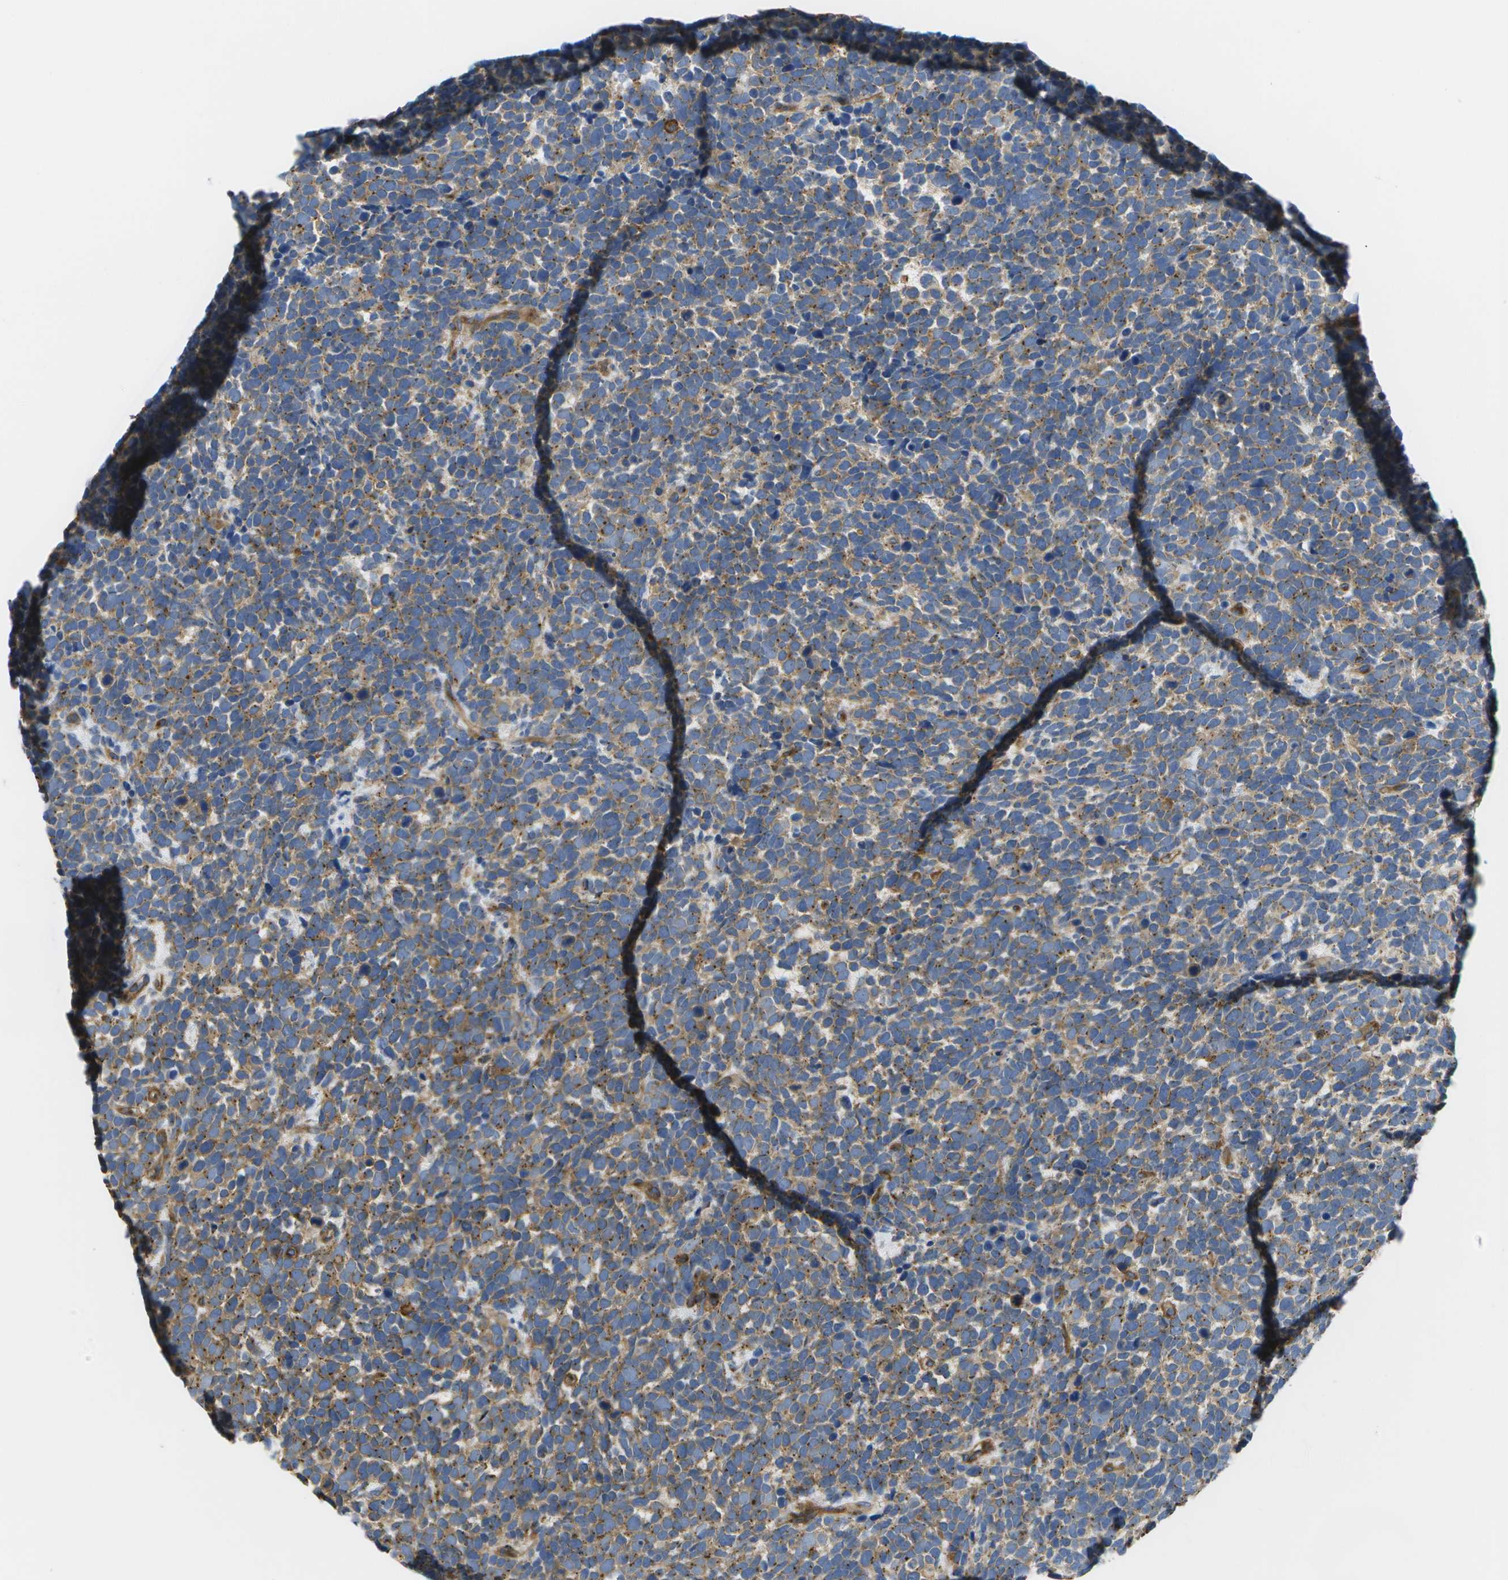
{"staining": {"intensity": "moderate", "quantity": ">75%", "location": "cytoplasmic/membranous"}, "tissue": "urothelial cancer", "cell_type": "Tumor cells", "image_type": "cancer", "snomed": [{"axis": "morphology", "description": "Urothelial carcinoma, High grade"}, {"axis": "topography", "description": "Urinary bladder"}], "caption": "Protein staining of urothelial cancer tissue reveals moderate cytoplasmic/membranous expression in approximately >75% of tumor cells. (DAB = brown stain, brightfield microscopy at high magnification).", "gene": "BST2", "patient": {"sex": "female", "age": 82}}